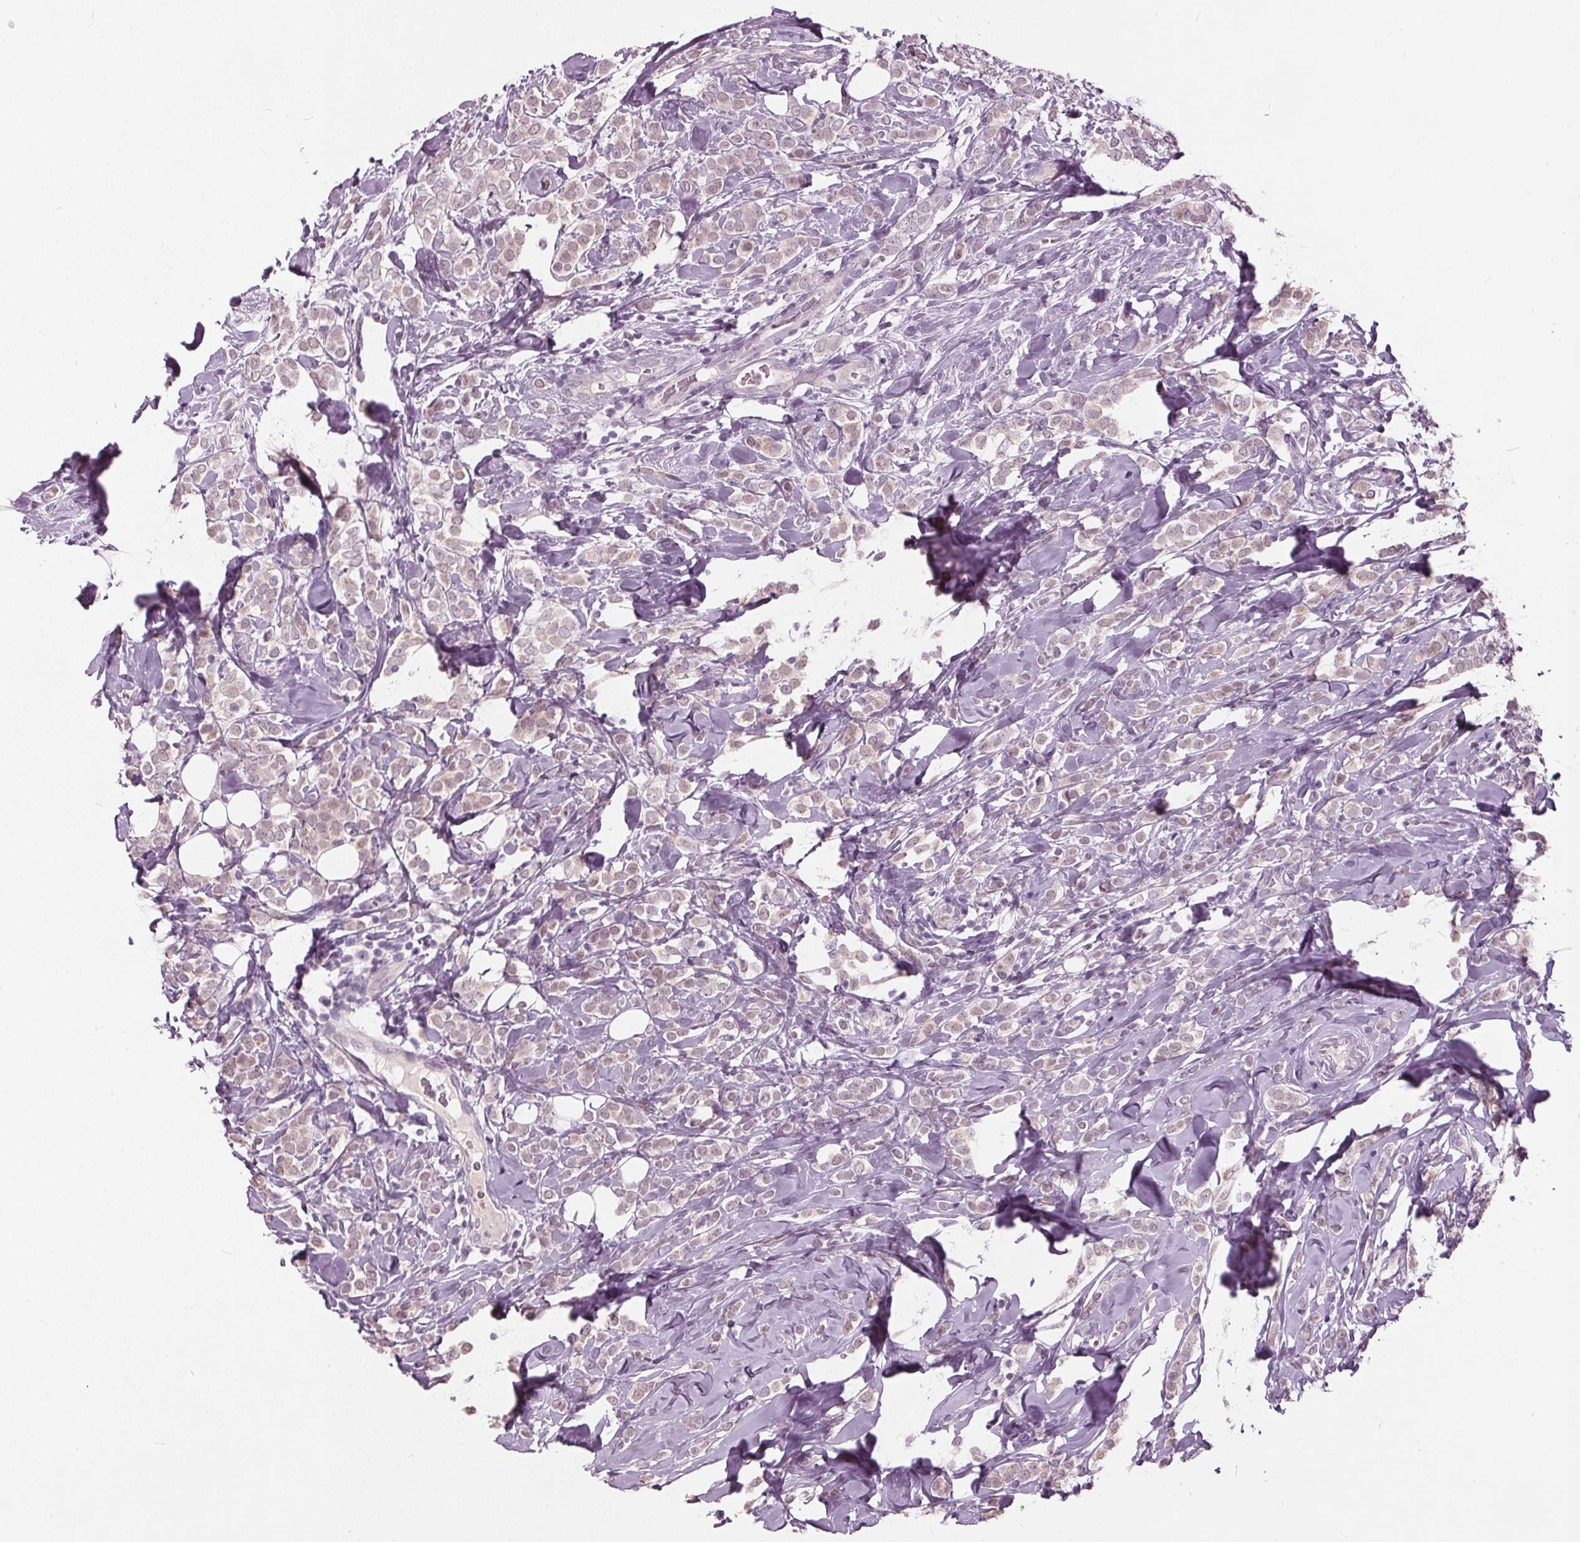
{"staining": {"intensity": "weak", "quantity": ">75%", "location": "cytoplasmic/membranous"}, "tissue": "breast cancer", "cell_type": "Tumor cells", "image_type": "cancer", "snomed": [{"axis": "morphology", "description": "Lobular carcinoma"}, {"axis": "topography", "description": "Breast"}], "caption": "DAB immunohistochemical staining of breast cancer reveals weak cytoplasmic/membranous protein staining in approximately >75% of tumor cells.", "gene": "TKFC", "patient": {"sex": "female", "age": 49}}